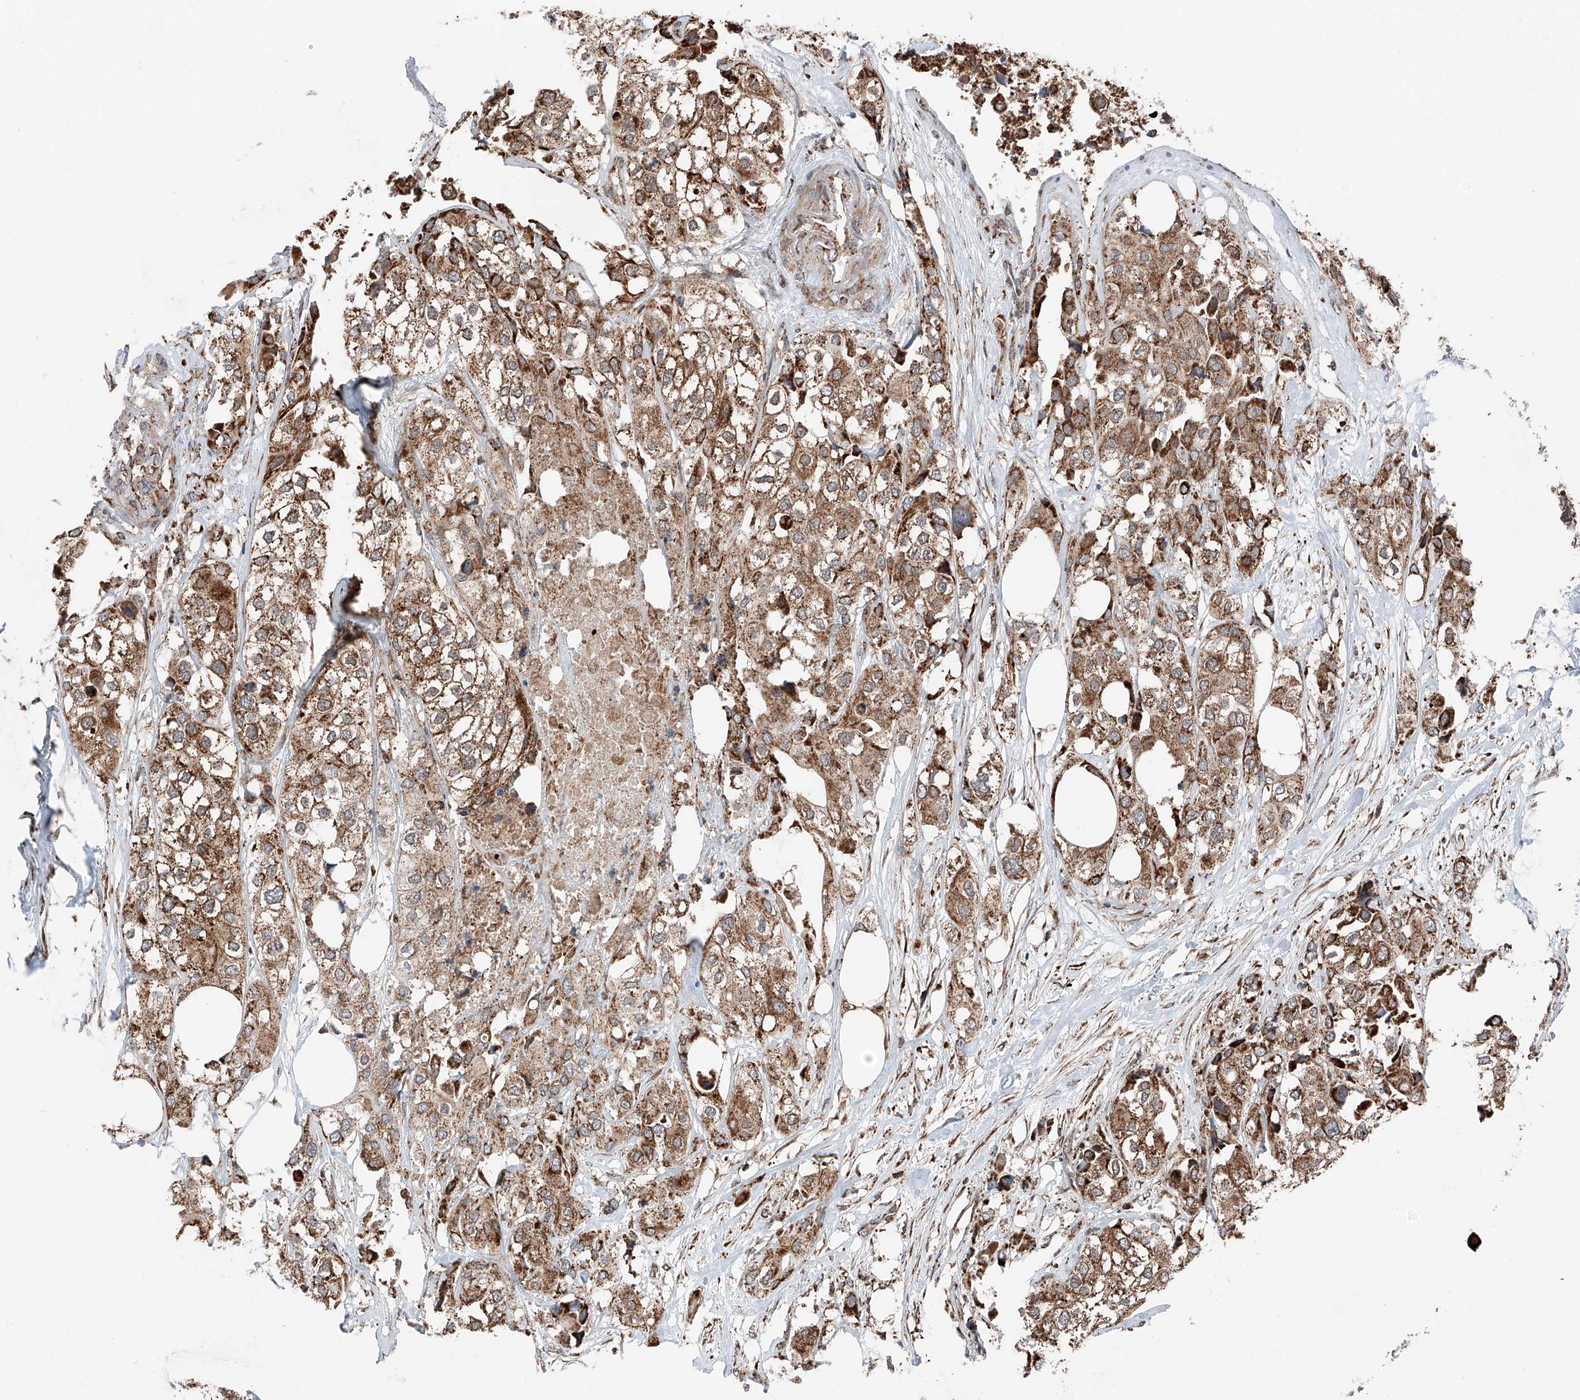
{"staining": {"intensity": "moderate", "quantity": ">75%", "location": "cytoplasmic/membranous"}, "tissue": "urothelial cancer", "cell_type": "Tumor cells", "image_type": "cancer", "snomed": [{"axis": "morphology", "description": "Urothelial carcinoma, High grade"}, {"axis": "topography", "description": "Urinary bladder"}], "caption": "Immunohistochemical staining of human high-grade urothelial carcinoma shows medium levels of moderate cytoplasmic/membranous expression in about >75% of tumor cells.", "gene": "ZSCAN29", "patient": {"sex": "male", "age": 64}}